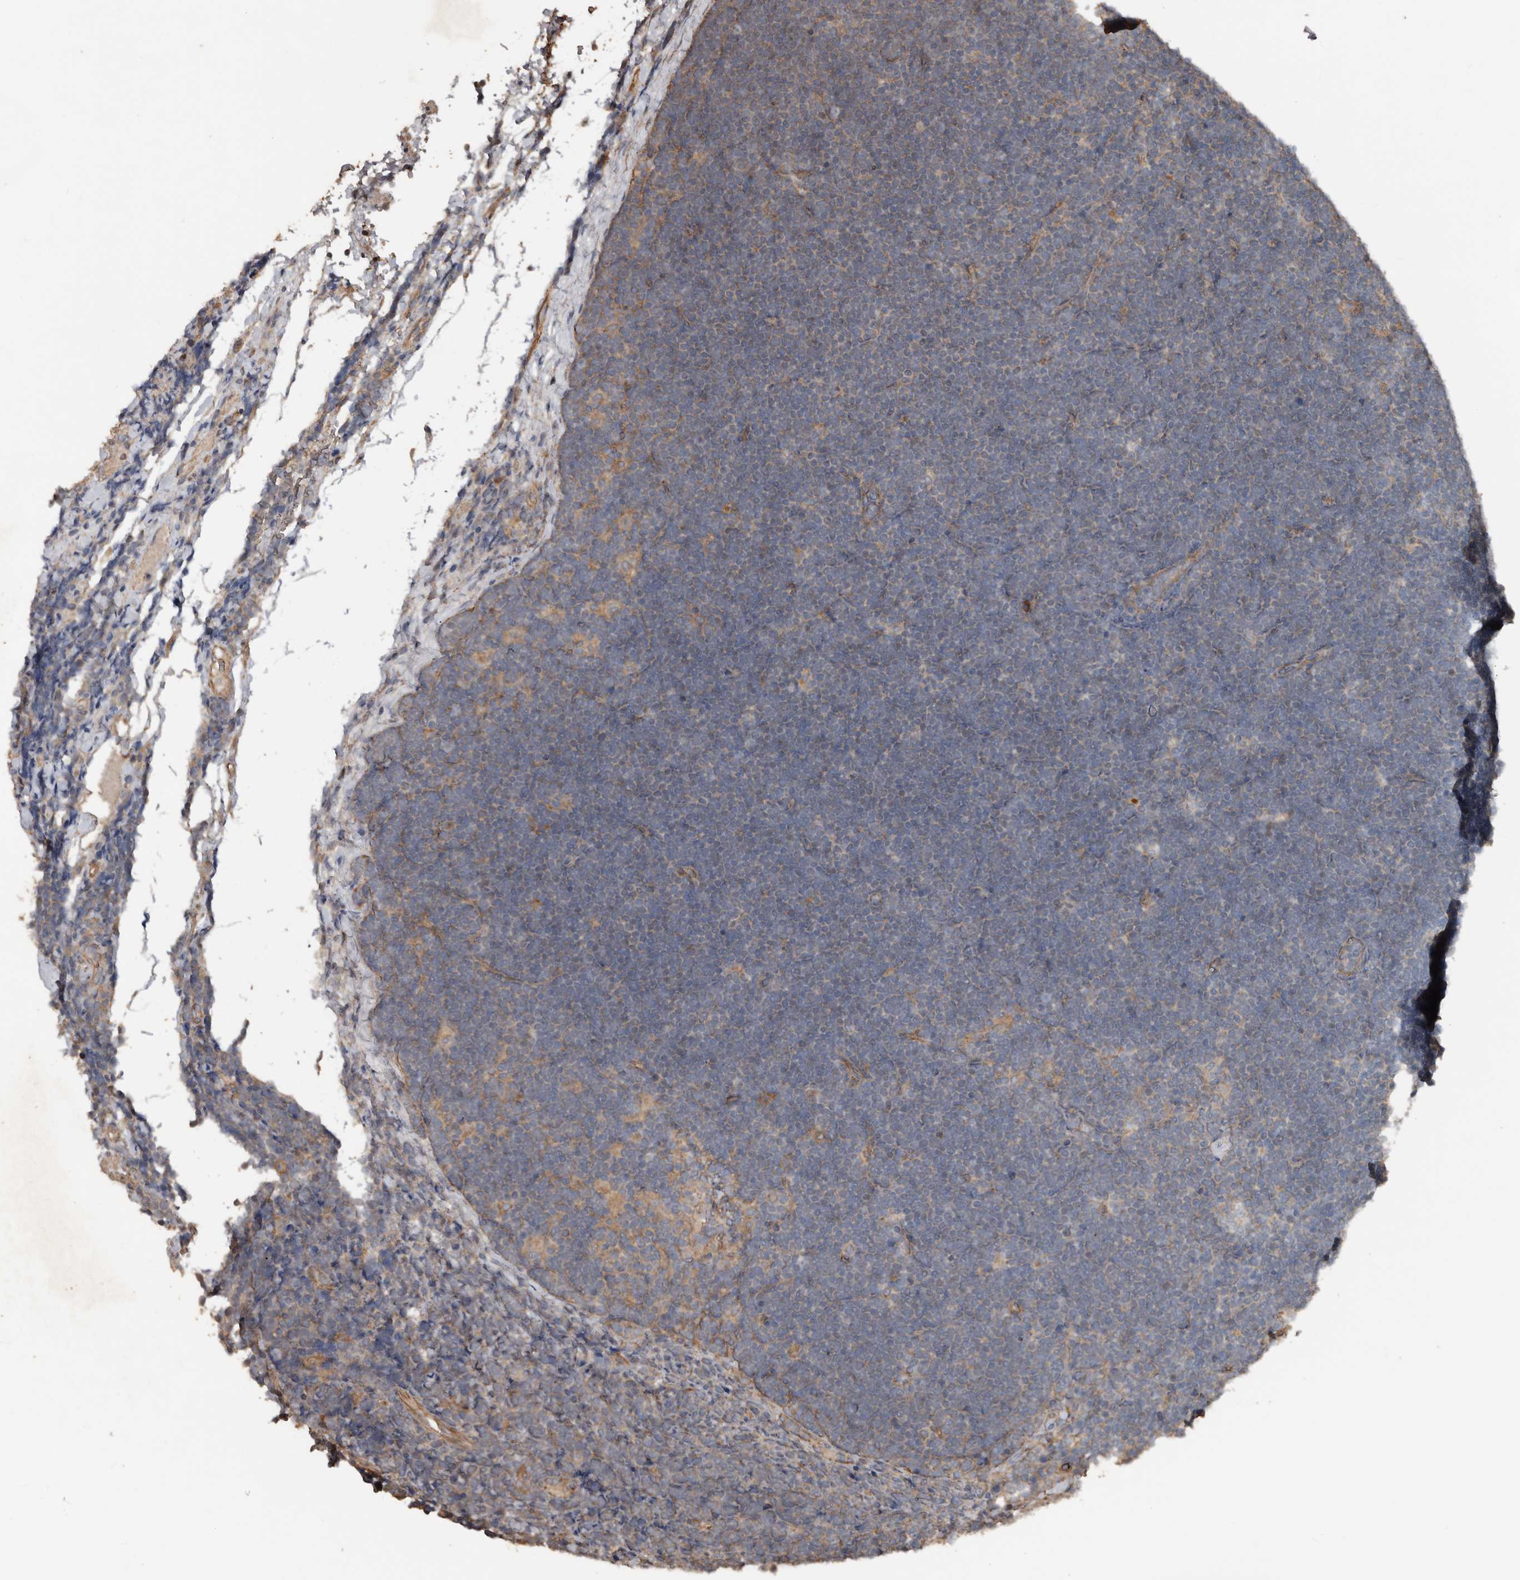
{"staining": {"intensity": "negative", "quantity": "none", "location": "none"}, "tissue": "lymphoma", "cell_type": "Tumor cells", "image_type": "cancer", "snomed": [{"axis": "morphology", "description": "Malignant lymphoma, non-Hodgkin's type, High grade"}, {"axis": "topography", "description": "Lymph node"}], "caption": "Human lymphoma stained for a protein using IHC demonstrates no staining in tumor cells.", "gene": "HYAL4", "patient": {"sex": "male", "age": 13}}